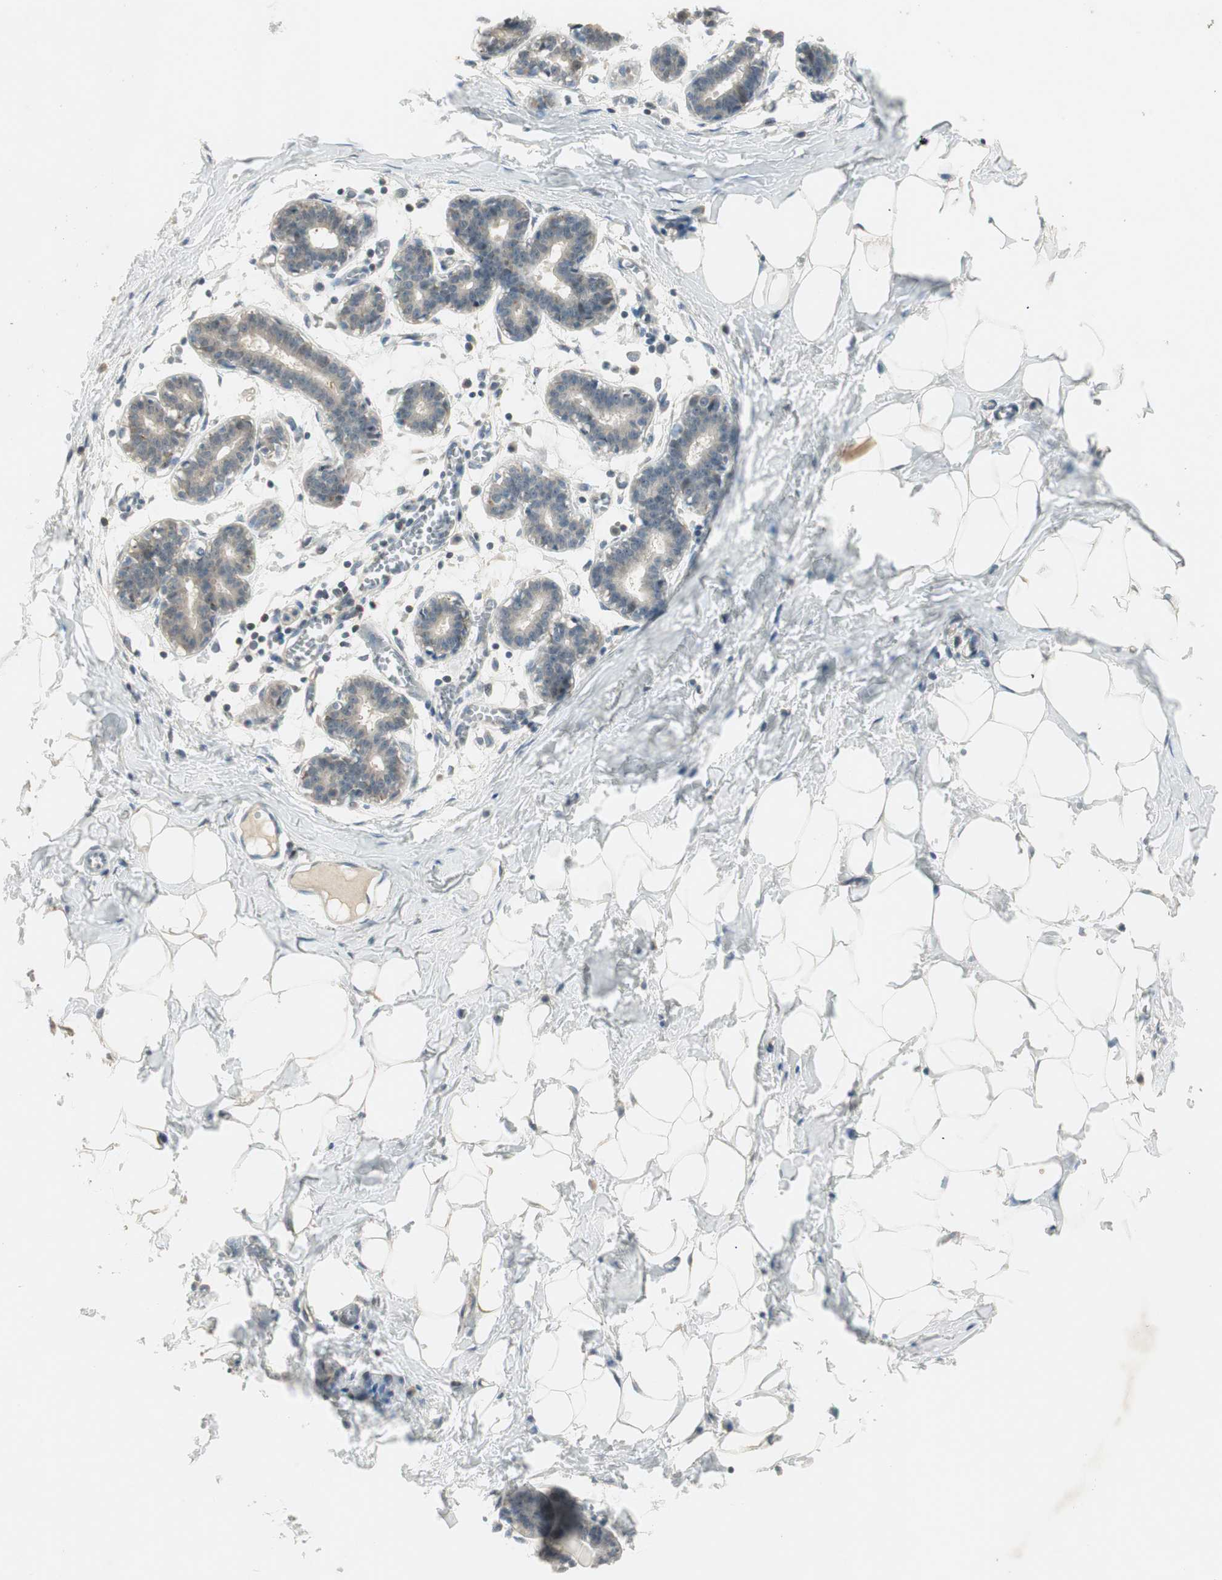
{"staining": {"intensity": "negative", "quantity": "none", "location": "none"}, "tissue": "breast", "cell_type": "Adipocytes", "image_type": "normal", "snomed": [{"axis": "morphology", "description": "Normal tissue, NOS"}, {"axis": "topography", "description": "Breast"}], "caption": "Micrograph shows no significant protein expression in adipocytes of unremarkable breast. (Stains: DAB immunohistochemistry with hematoxylin counter stain, Microscopy: brightfield microscopy at high magnification).", "gene": "USP2", "patient": {"sex": "female", "age": 27}}